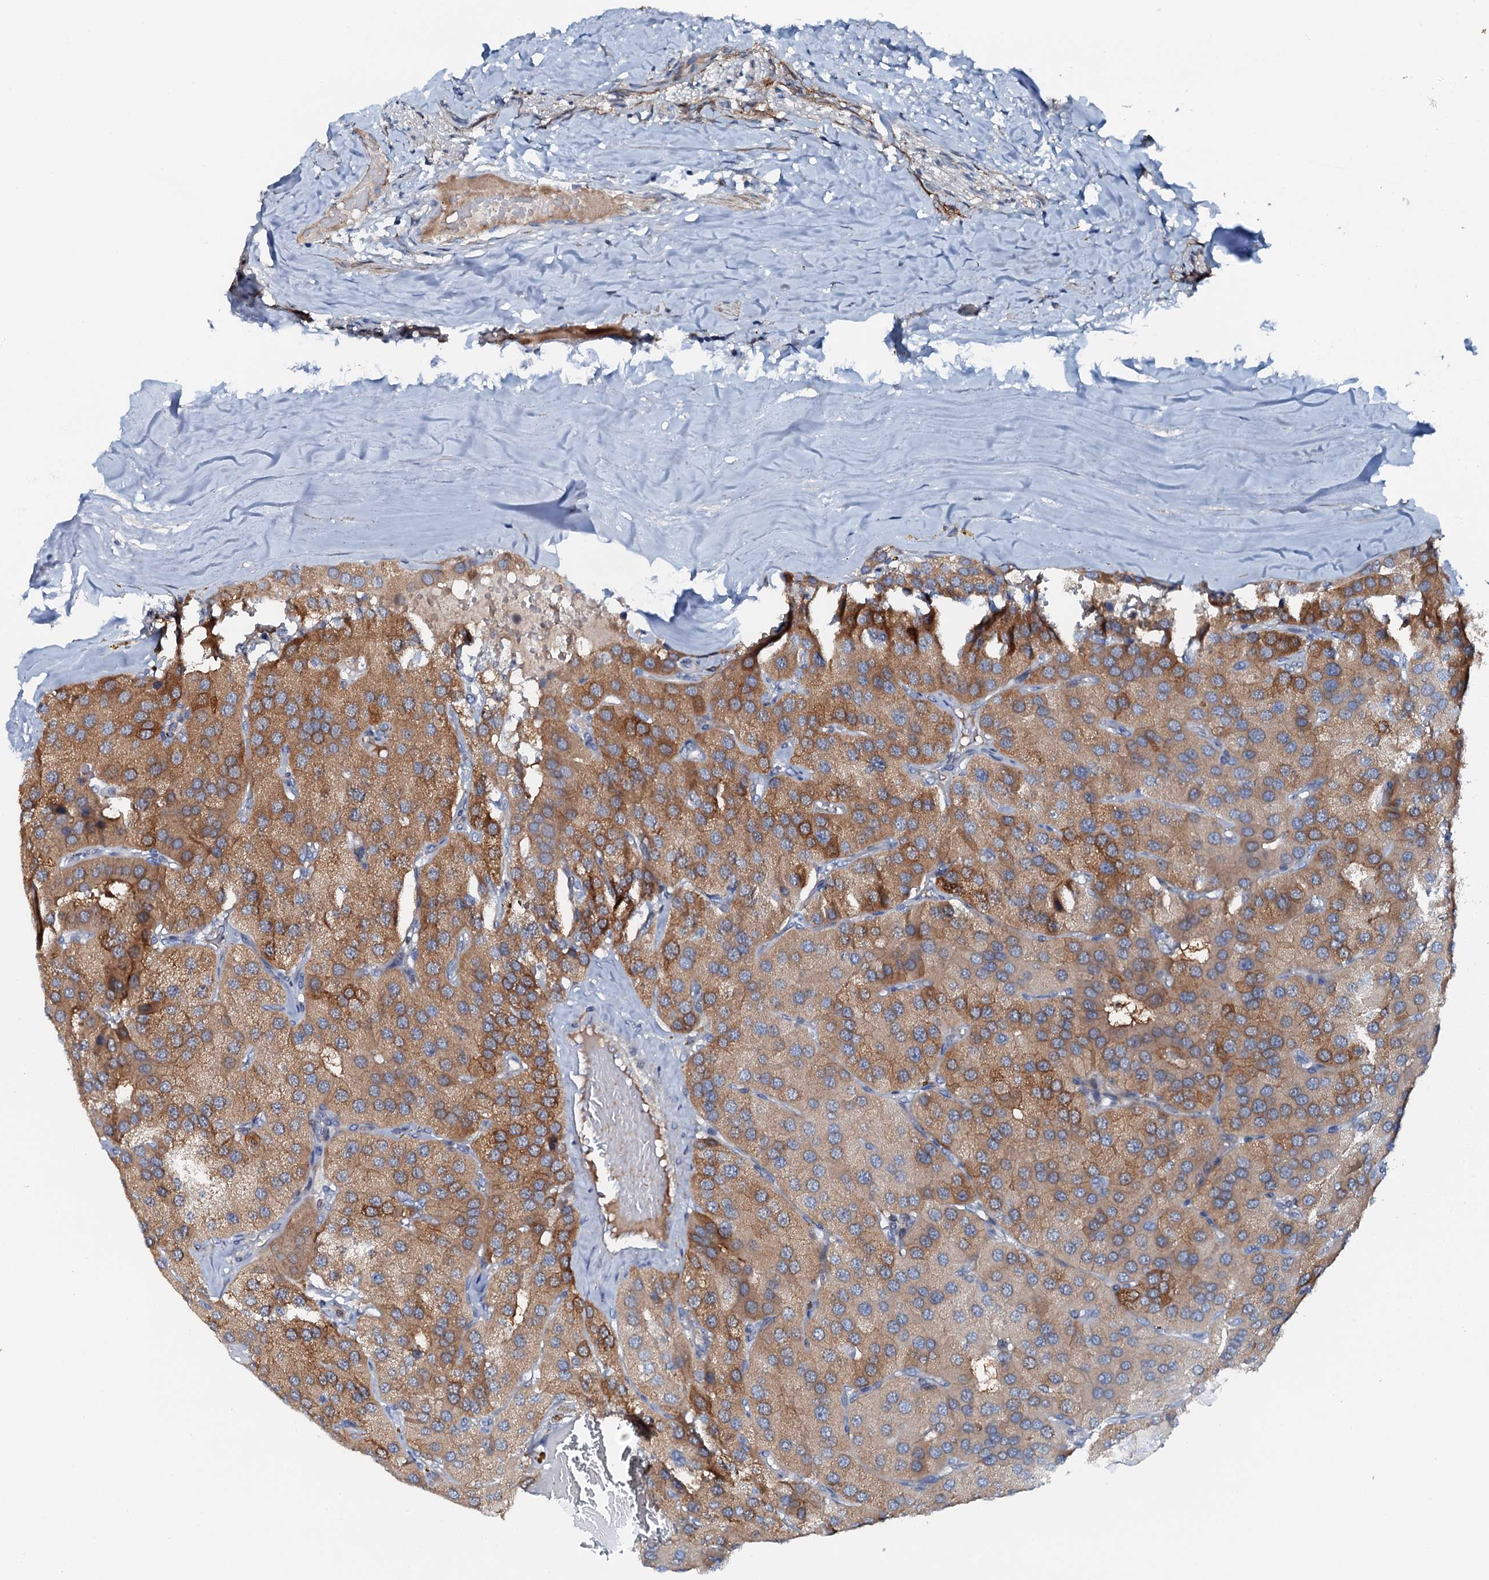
{"staining": {"intensity": "moderate", "quantity": ">75%", "location": "cytoplasmic/membranous"}, "tissue": "parathyroid gland", "cell_type": "Glandular cells", "image_type": "normal", "snomed": [{"axis": "morphology", "description": "Normal tissue, NOS"}, {"axis": "morphology", "description": "Adenoma, NOS"}, {"axis": "topography", "description": "Parathyroid gland"}], "caption": "Normal parathyroid gland exhibits moderate cytoplasmic/membranous staining in about >75% of glandular cells, visualized by immunohistochemistry.", "gene": "GFOD2", "patient": {"sex": "female", "age": 86}}